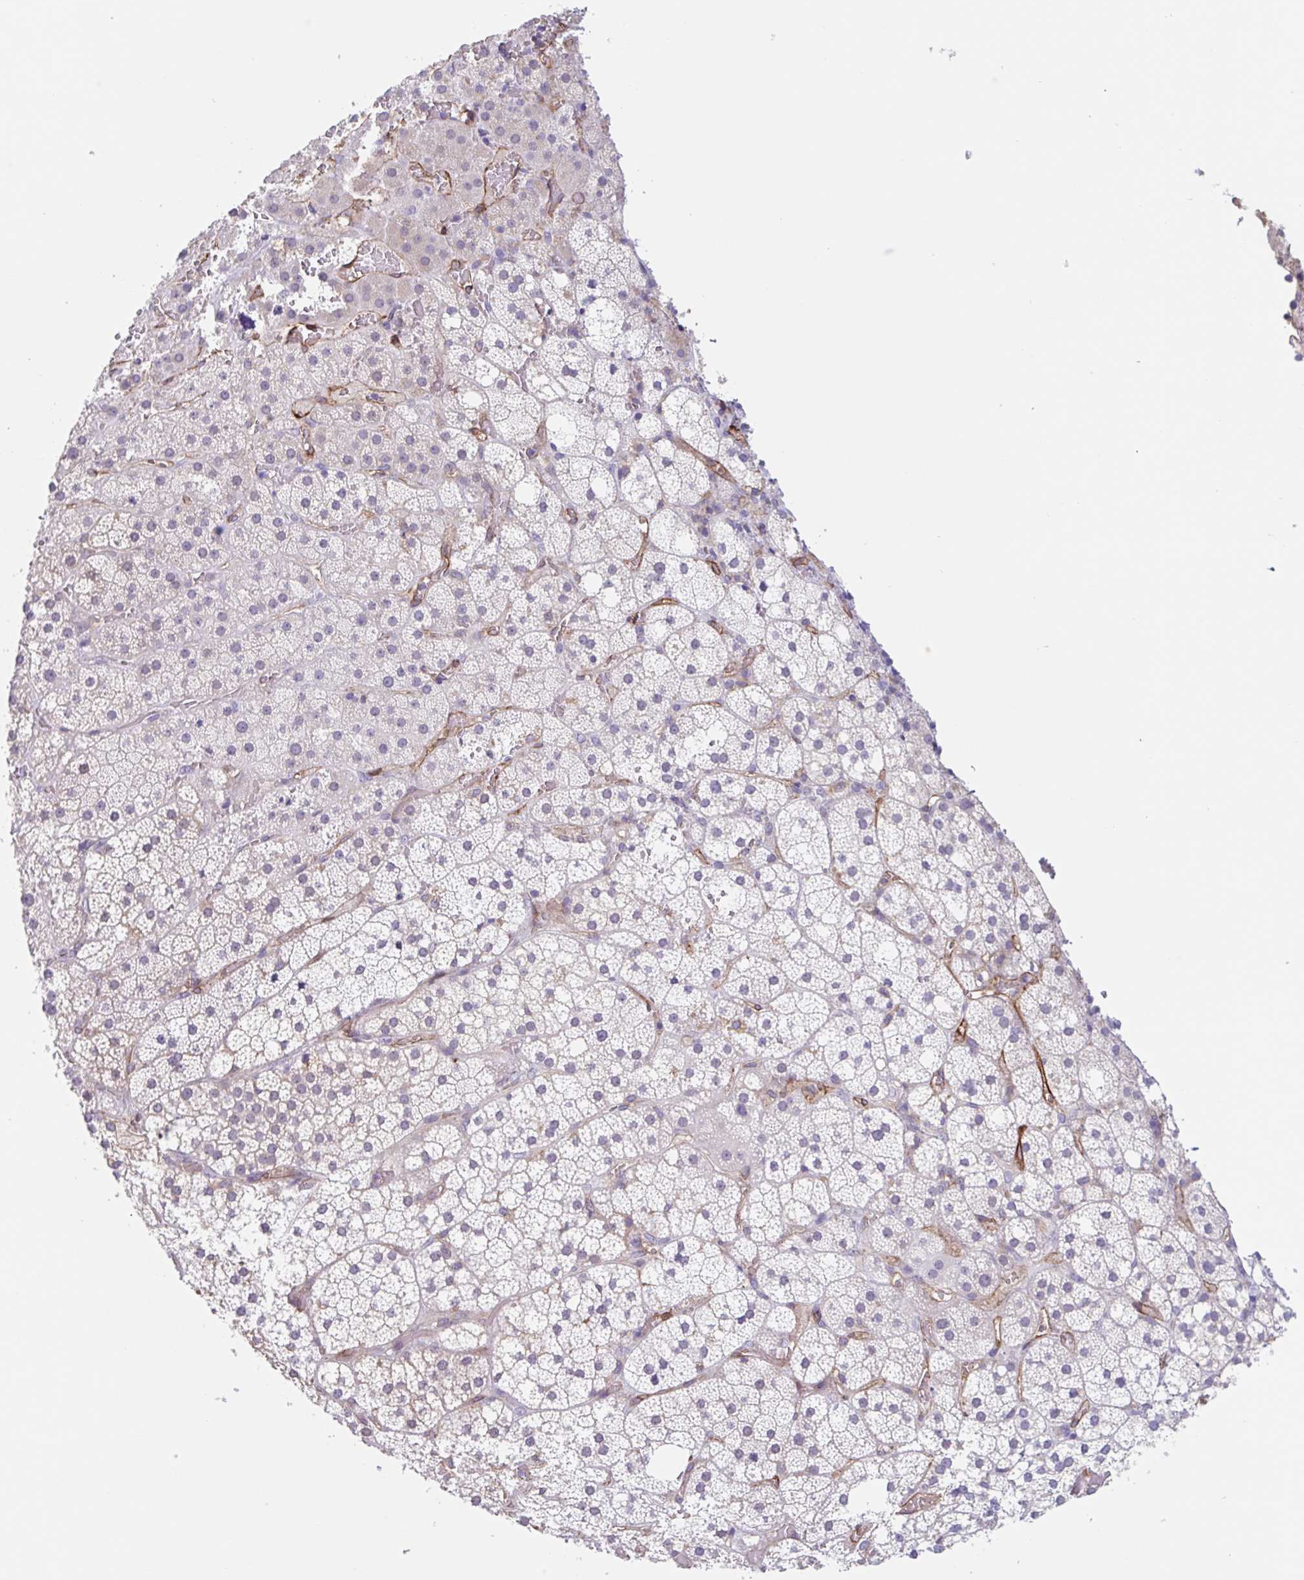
{"staining": {"intensity": "negative", "quantity": "none", "location": "none"}, "tissue": "adrenal gland", "cell_type": "Glandular cells", "image_type": "normal", "snomed": [{"axis": "morphology", "description": "Normal tissue, NOS"}, {"axis": "topography", "description": "Adrenal gland"}], "caption": "This photomicrograph is of normal adrenal gland stained with immunohistochemistry (IHC) to label a protein in brown with the nuclei are counter-stained blue. There is no staining in glandular cells.", "gene": "EHD4", "patient": {"sex": "male", "age": 53}}